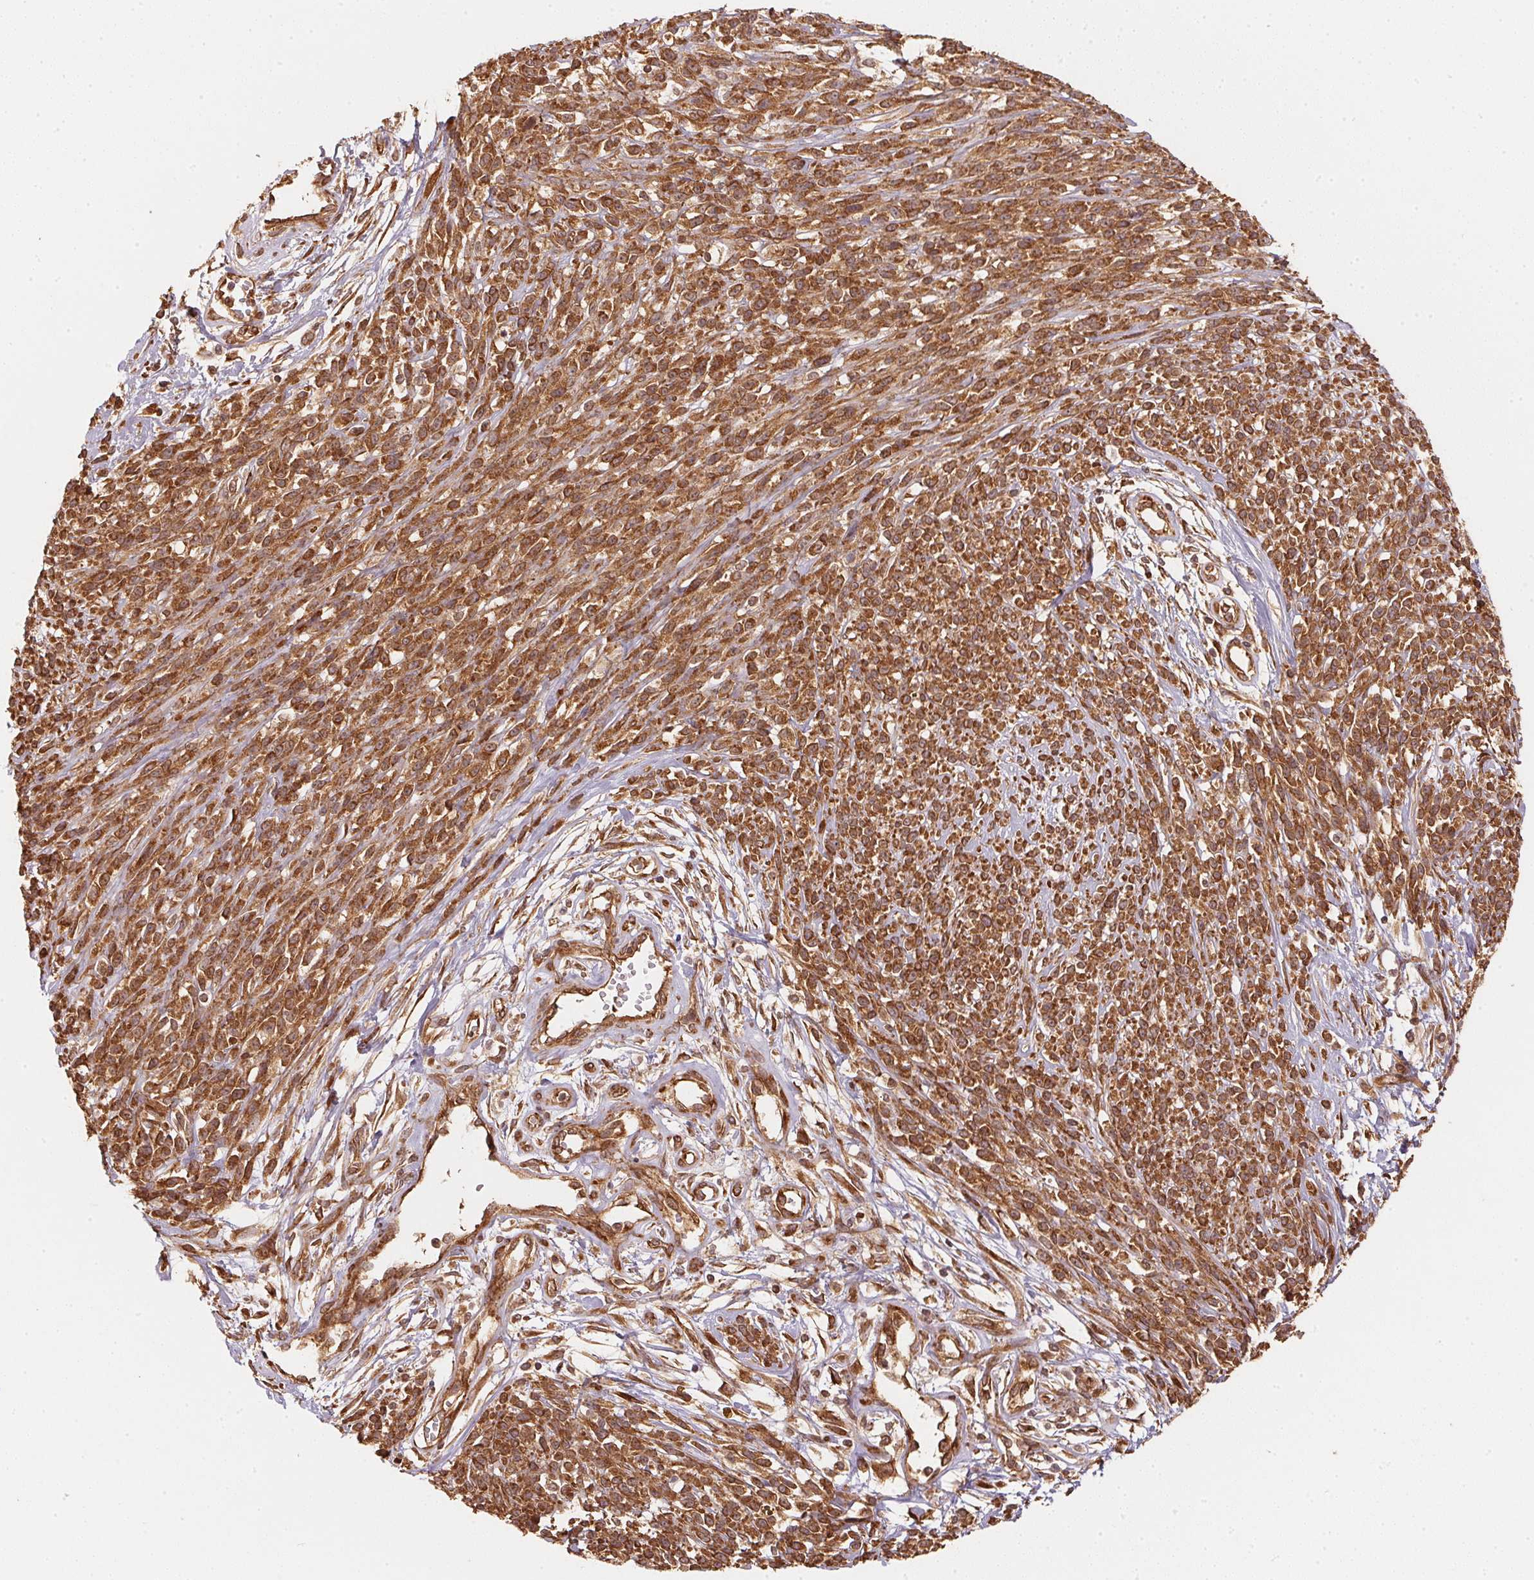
{"staining": {"intensity": "strong", "quantity": ">75%", "location": "cytoplasmic/membranous"}, "tissue": "melanoma", "cell_type": "Tumor cells", "image_type": "cancer", "snomed": [{"axis": "morphology", "description": "Malignant melanoma, NOS"}, {"axis": "topography", "description": "Skin"}, {"axis": "topography", "description": "Skin of trunk"}], "caption": "Melanoma stained with DAB (3,3'-diaminobenzidine) immunohistochemistry (IHC) shows high levels of strong cytoplasmic/membranous staining in about >75% of tumor cells.", "gene": "STRN4", "patient": {"sex": "male", "age": 74}}